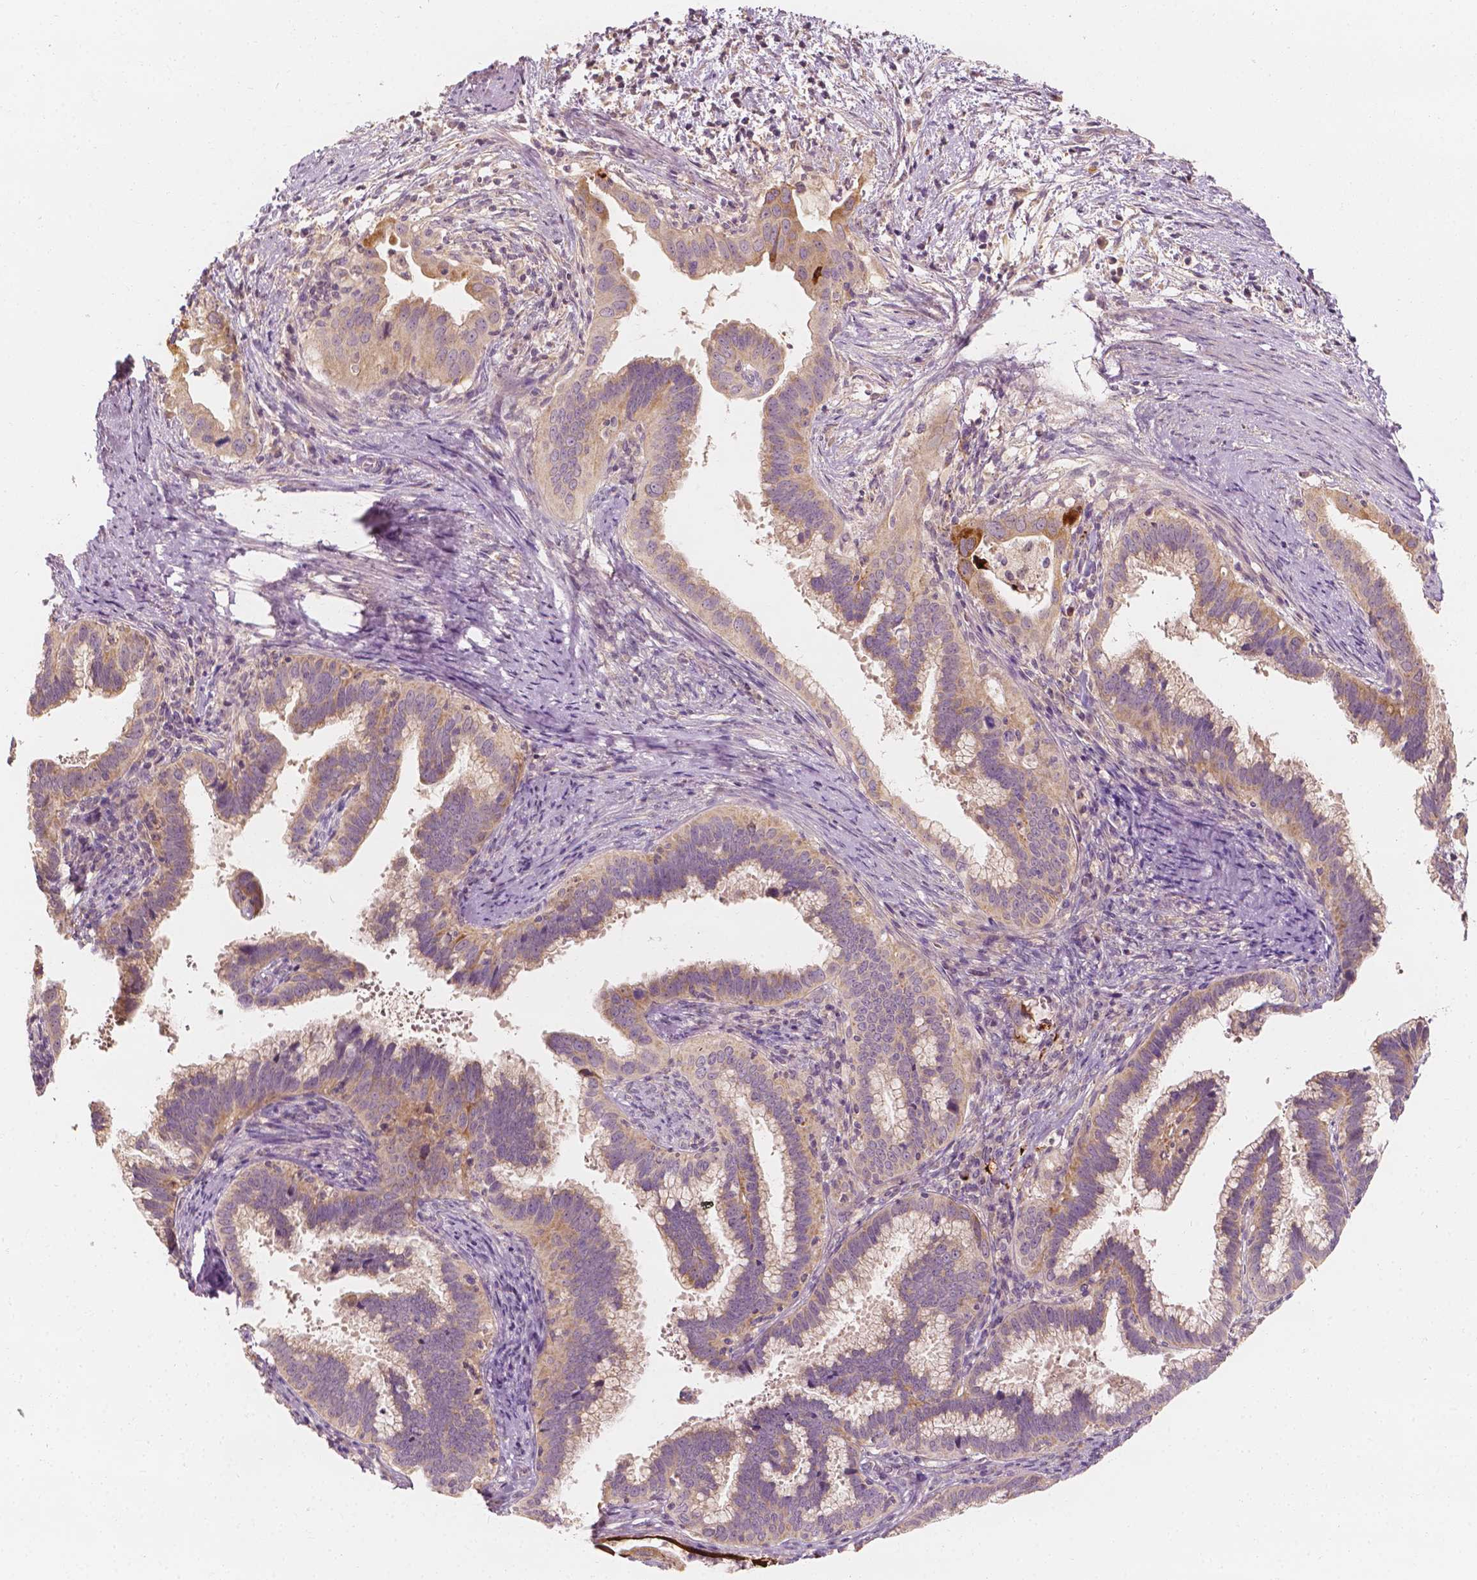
{"staining": {"intensity": "weak", "quantity": "25%-75%", "location": "cytoplasmic/membranous"}, "tissue": "cervical cancer", "cell_type": "Tumor cells", "image_type": "cancer", "snomed": [{"axis": "morphology", "description": "Adenocarcinoma, NOS"}, {"axis": "topography", "description": "Cervix"}], "caption": "High-power microscopy captured an IHC histopathology image of cervical adenocarcinoma, revealing weak cytoplasmic/membranous expression in approximately 25%-75% of tumor cells. (brown staining indicates protein expression, while blue staining denotes nuclei).", "gene": "SHPK", "patient": {"sex": "female", "age": 56}}